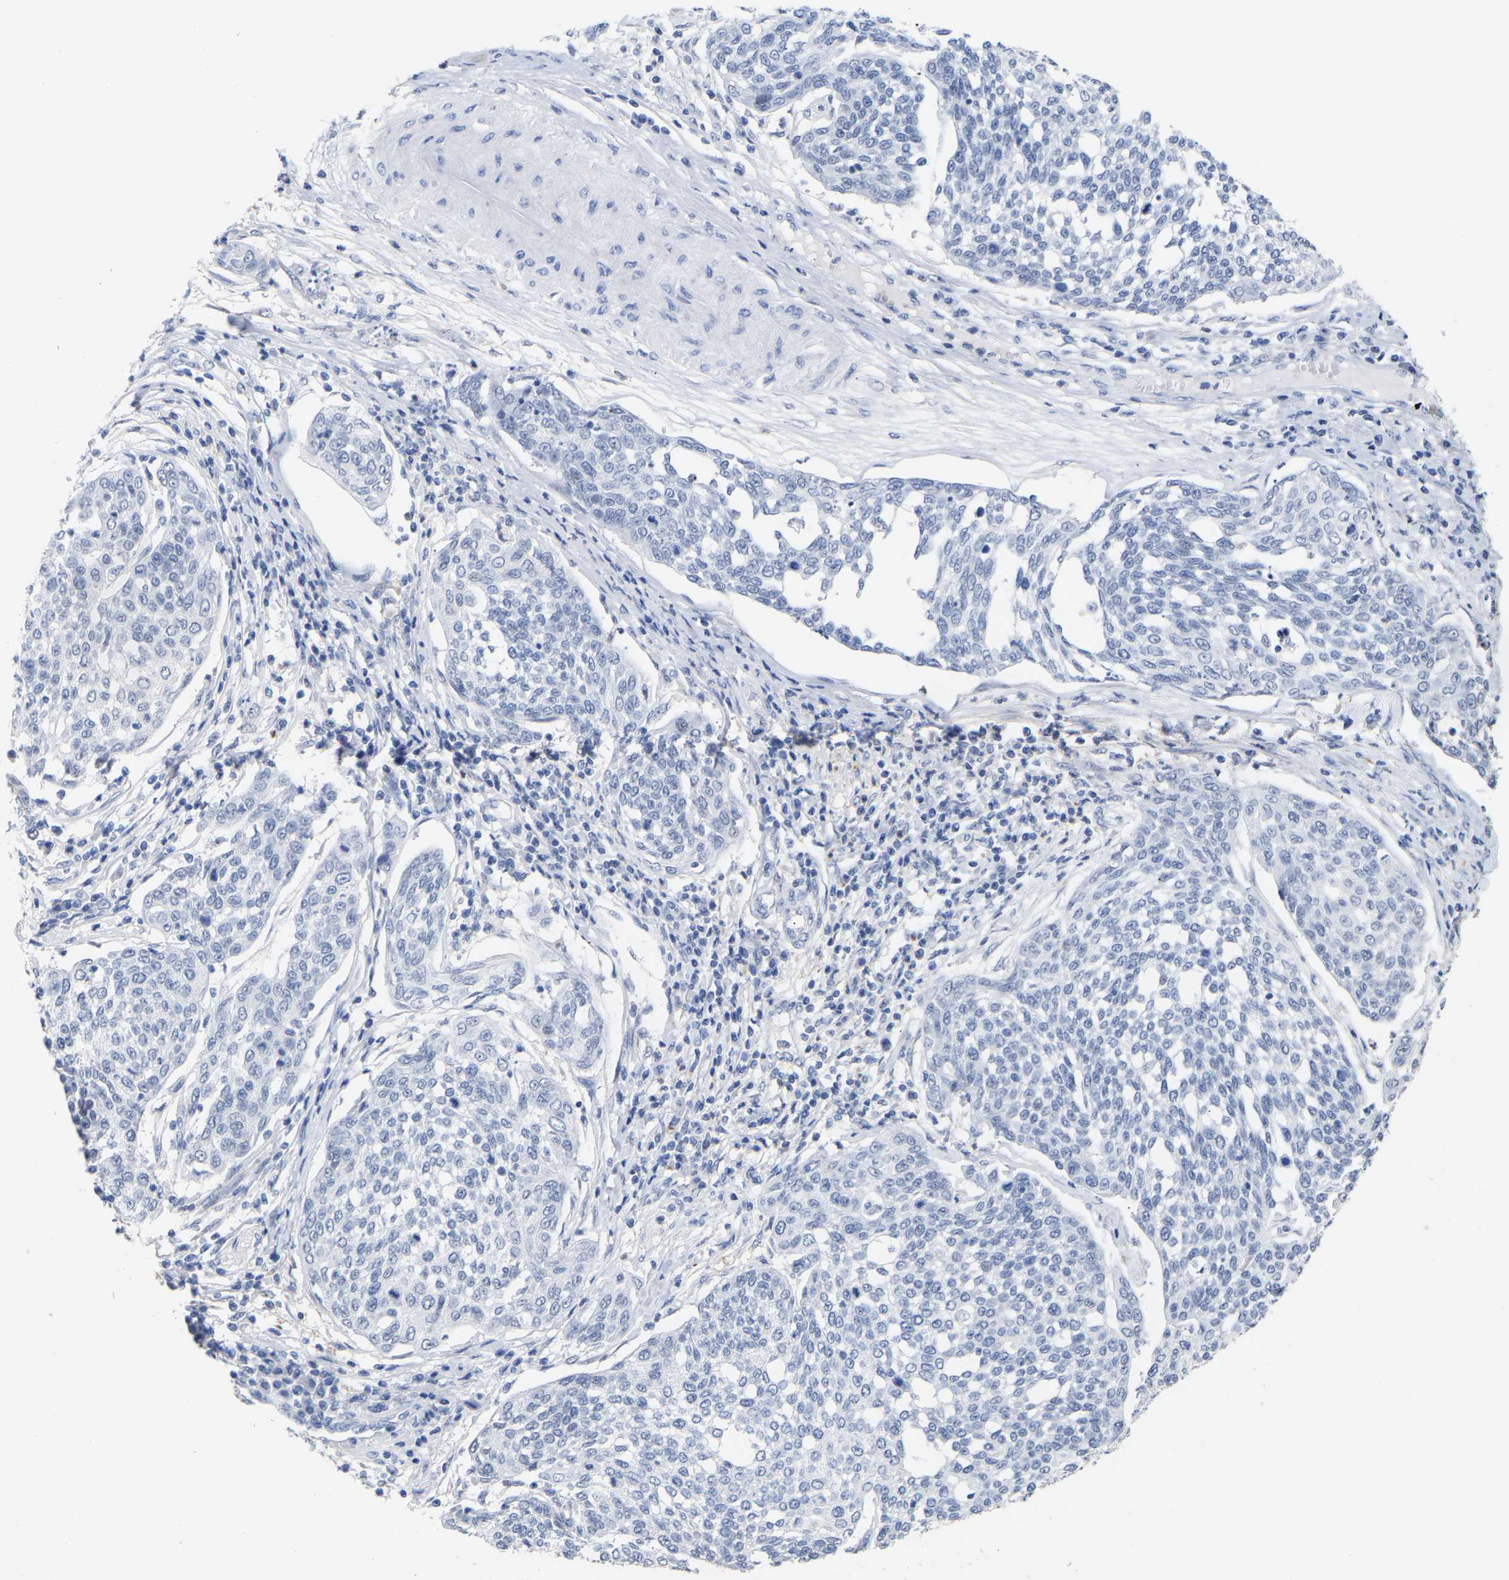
{"staining": {"intensity": "negative", "quantity": "none", "location": "none"}, "tissue": "cervical cancer", "cell_type": "Tumor cells", "image_type": "cancer", "snomed": [{"axis": "morphology", "description": "Squamous cell carcinoma, NOS"}, {"axis": "topography", "description": "Cervix"}], "caption": "Immunohistochemistry image of cervical cancer stained for a protein (brown), which demonstrates no positivity in tumor cells.", "gene": "AMPH", "patient": {"sex": "female", "age": 34}}